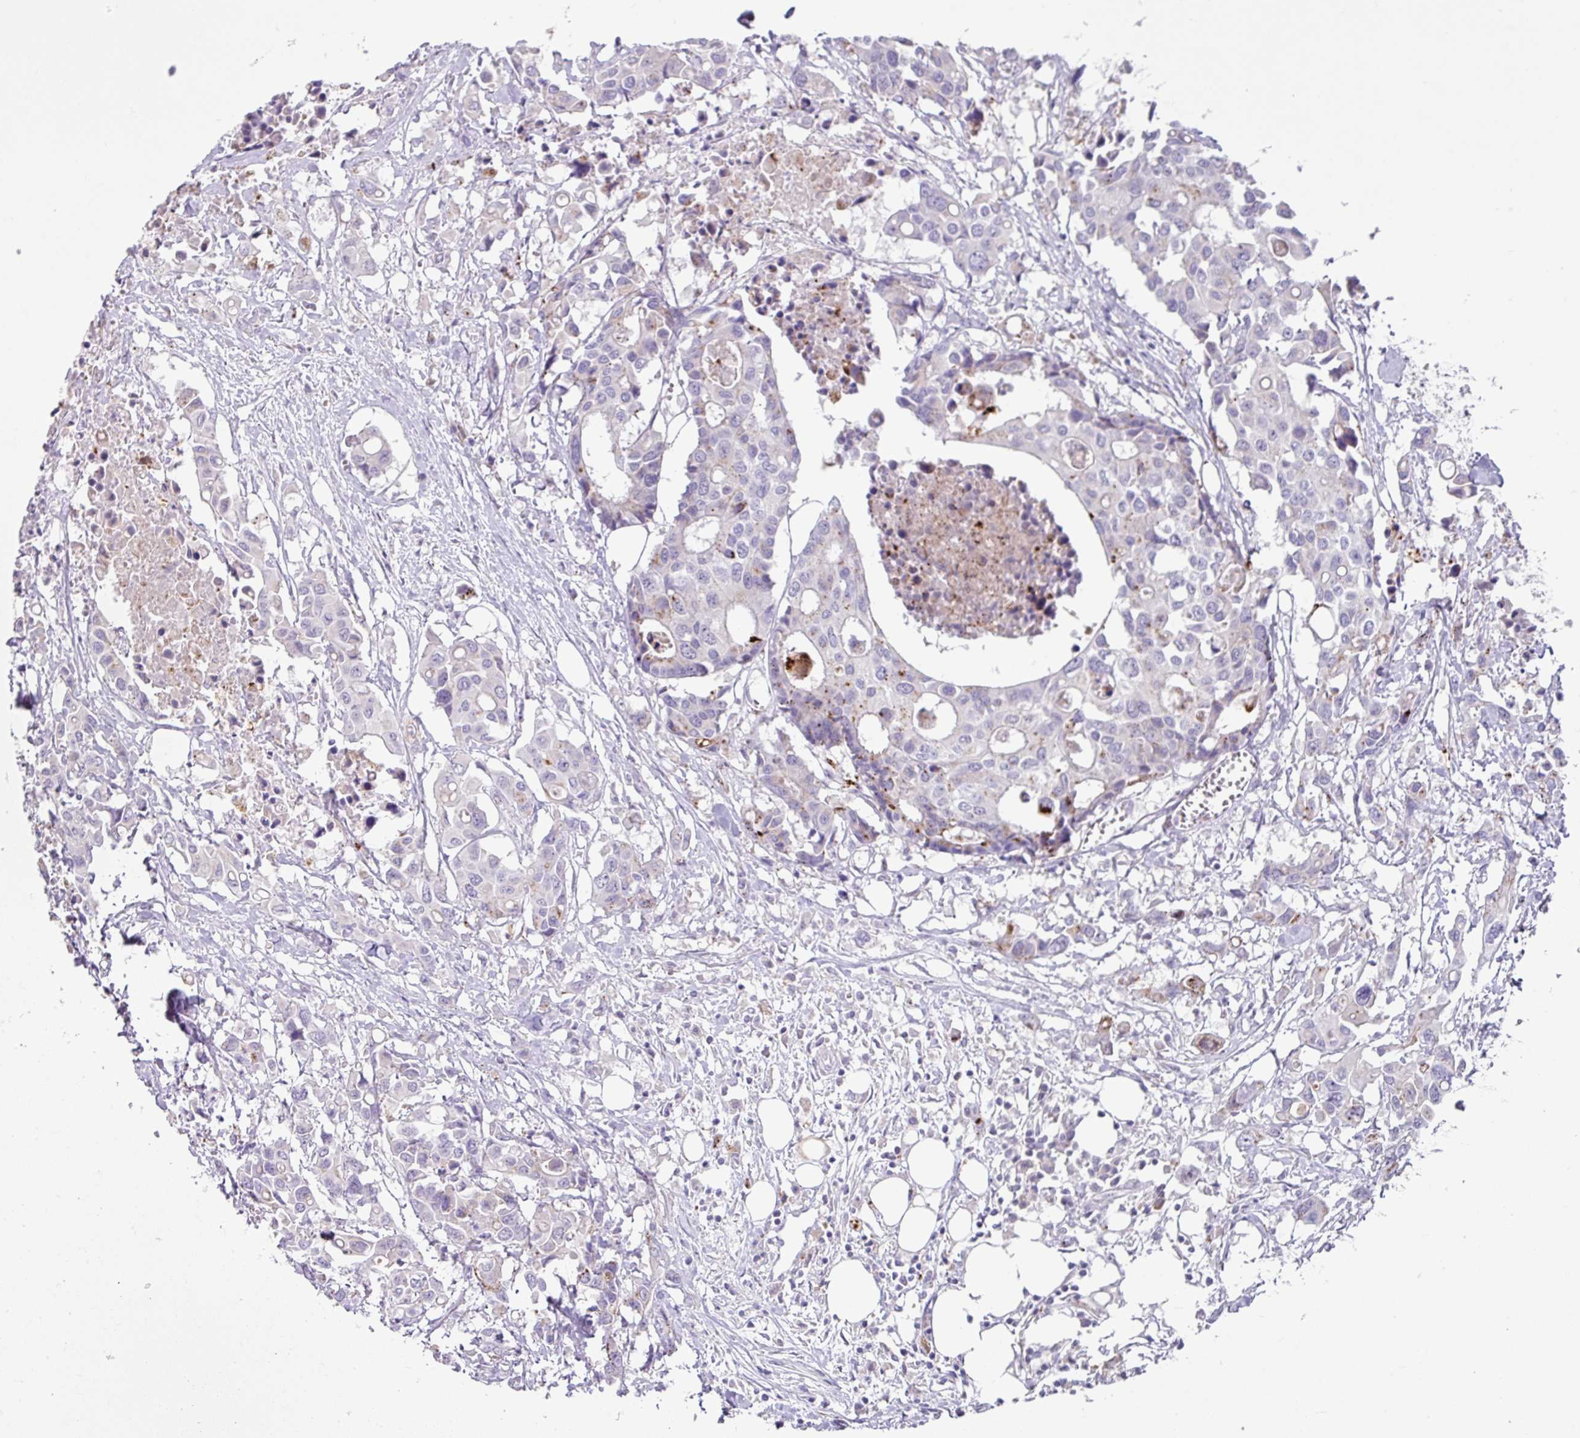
{"staining": {"intensity": "weak", "quantity": "<25%", "location": "cytoplasmic/membranous"}, "tissue": "colorectal cancer", "cell_type": "Tumor cells", "image_type": "cancer", "snomed": [{"axis": "morphology", "description": "Adenocarcinoma, NOS"}, {"axis": "topography", "description": "Colon"}], "caption": "The micrograph demonstrates no significant positivity in tumor cells of colorectal cancer (adenocarcinoma). (Brightfield microscopy of DAB (3,3'-diaminobenzidine) IHC at high magnification).", "gene": "PLEKHH3", "patient": {"sex": "male", "age": 77}}